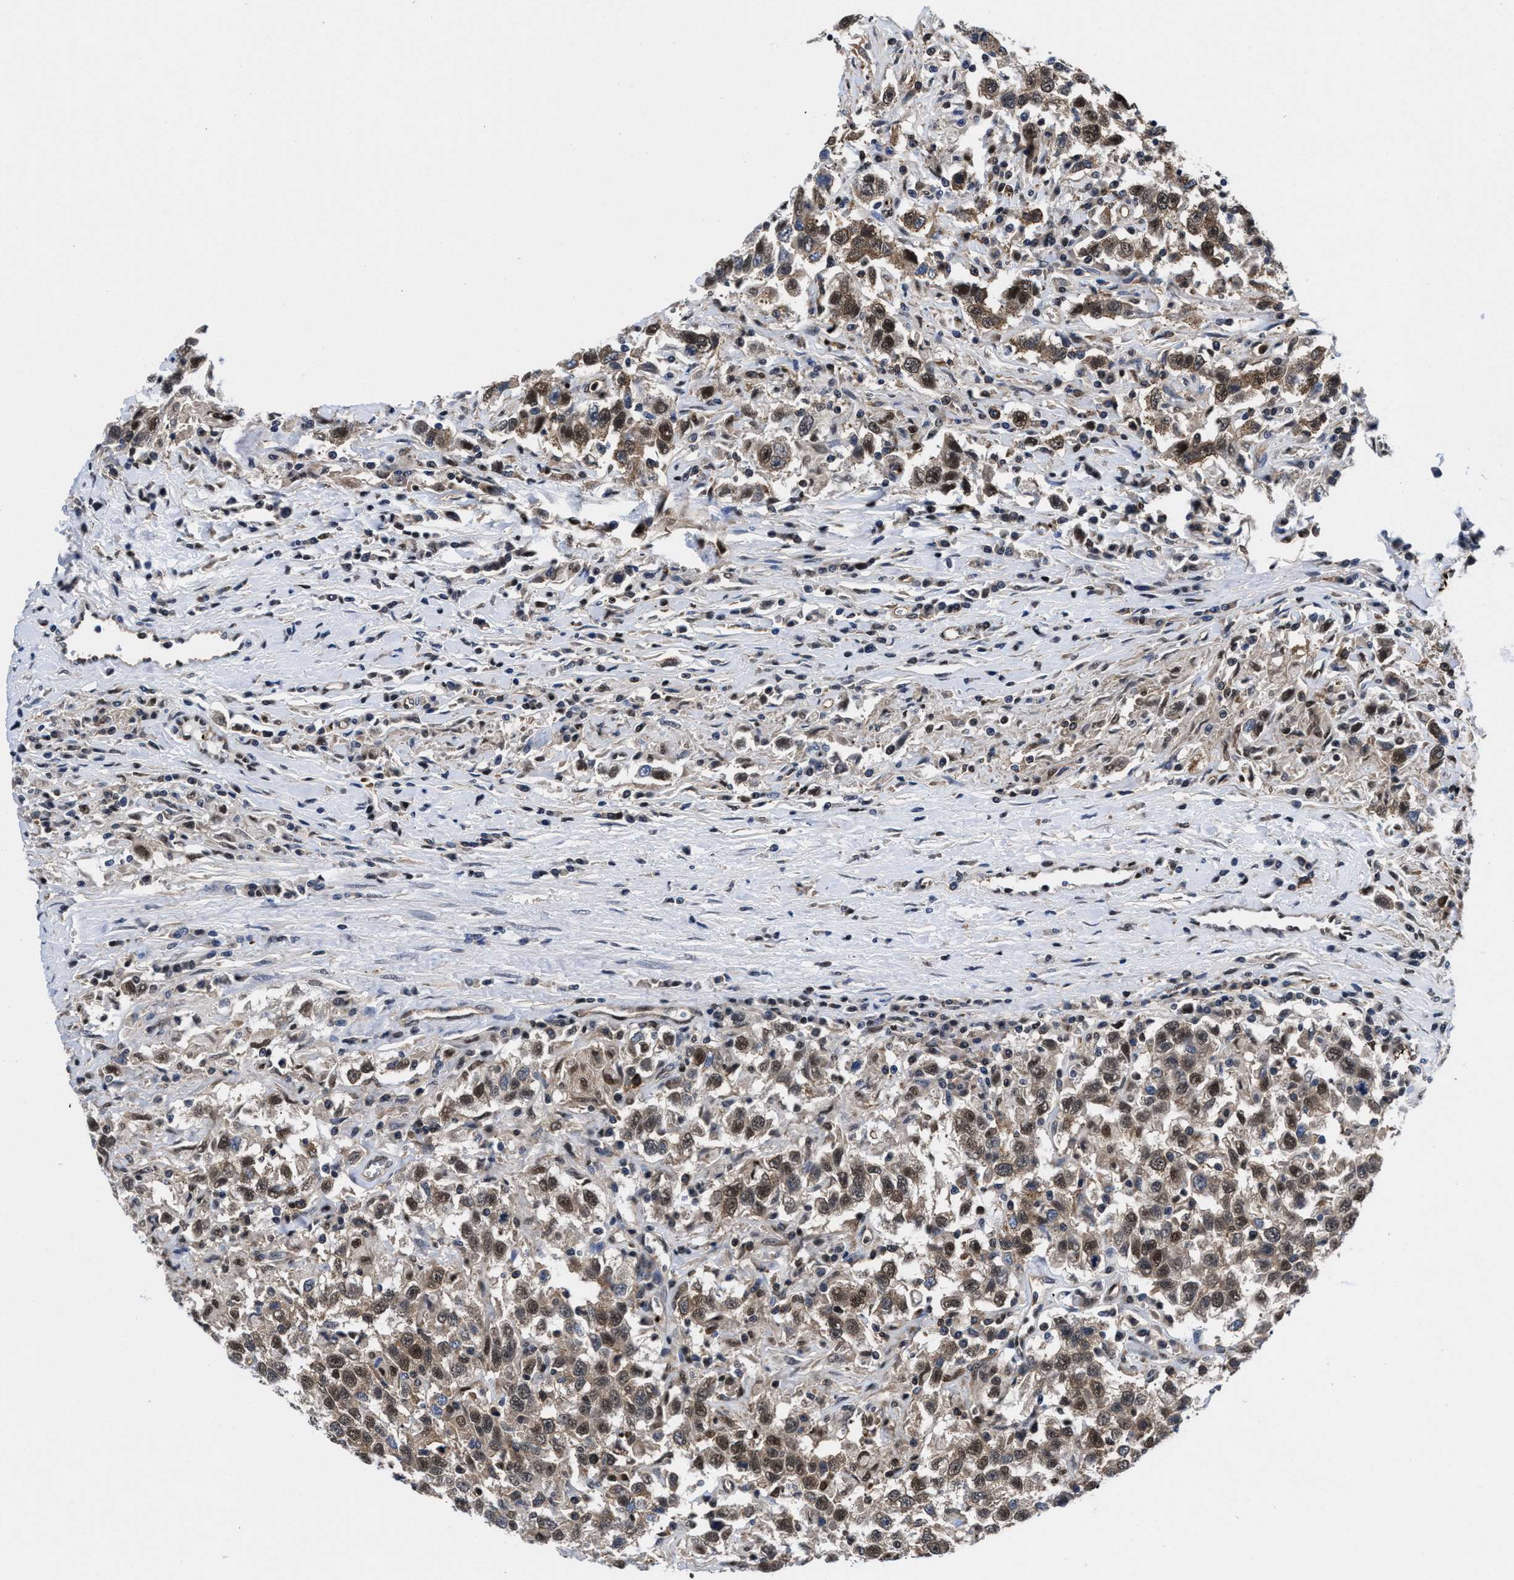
{"staining": {"intensity": "moderate", "quantity": ">75%", "location": "cytoplasmic/membranous,nuclear"}, "tissue": "testis cancer", "cell_type": "Tumor cells", "image_type": "cancer", "snomed": [{"axis": "morphology", "description": "Seminoma, NOS"}, {"axis": "topography", "description": "Testis"}], "caption": "Immunohistochemistry micrograph of testis cancer (seminoma) stained for a protein (brown), which reveals medium levels of moderate cytoplasmic/membranous and nuclear expression in about >75% of tumor cells.", "gene": "ACLY", "patient": {"sex": "male", "age": 41}}